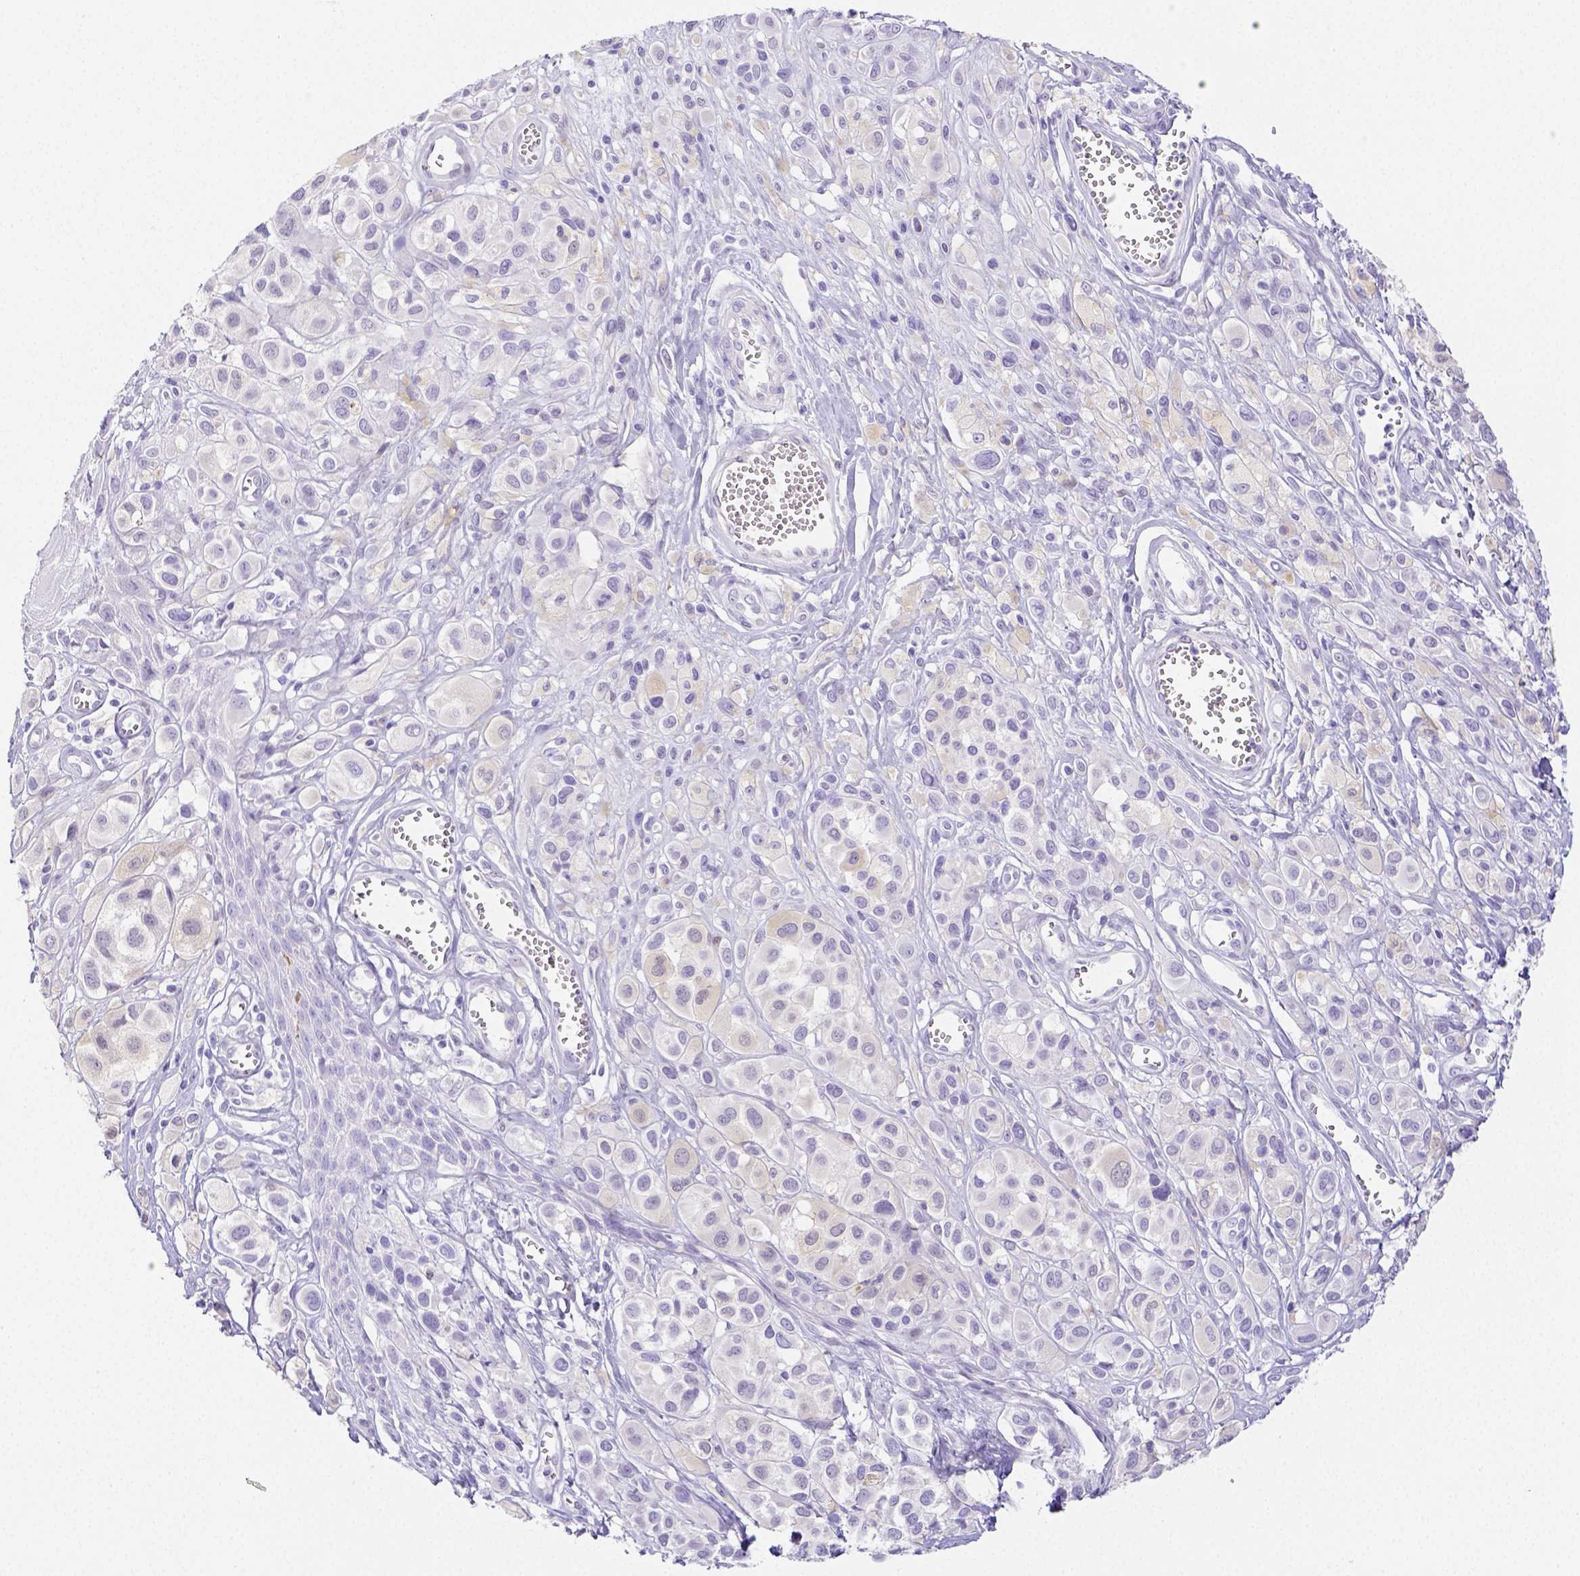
{"staining": {"intensity": "negative", "quantity": "none", "location": "none"}, "tissue": "melanoma", "cell_type": "Tumor cells", "image_type": "cancer", "snomed": [{"axis": "morphology", "description": "Malignant melanoma, NOS"}, {"axis": "topography", "description": "Skin"}], "caption": "The image reveals no staining of tumor cells in melanoma.", "gene": "ARHGAP36", "patient": {"sex": "male", "age": 77}}